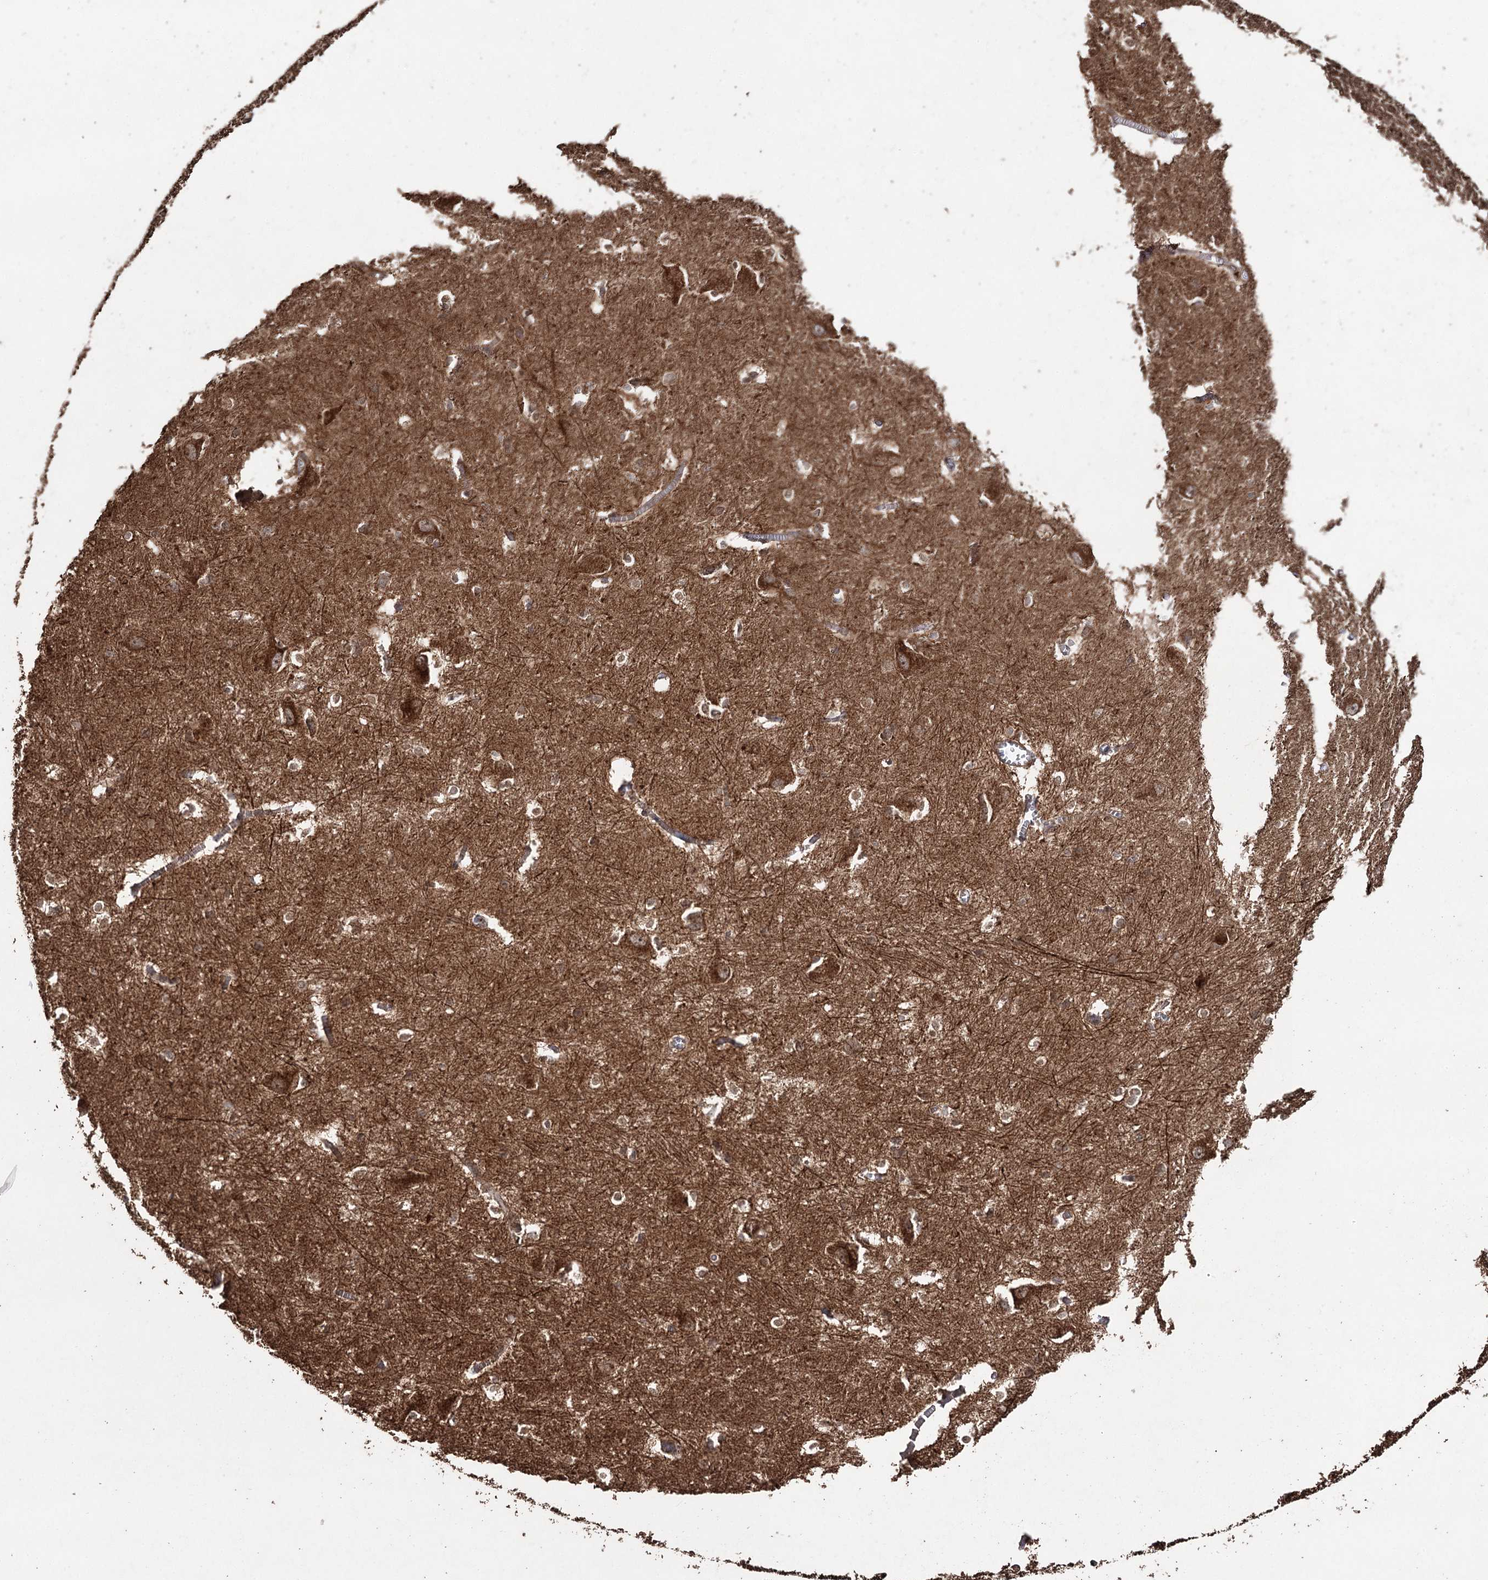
{"staining": {"intensity": "moderate", "quantity": "<25%", "location": "cytoplasmic/membranous"}, "tissue": "caudate", "cell_type": "Glial cells", "image_type": "normal", "snomed": [{"axis": "morphology", "description": "Normal tissue, NOS"}, {"axis": "topography", "description": "Lateral ventricle wall"}], "caption": "Protein analysis of unremarkable caudate demonstrates moderate cytoplasmic/membranous staining in approximately <25% of glial cells.", "gene": "SLF2", "patient": {"sex": "male", "age": 37}}